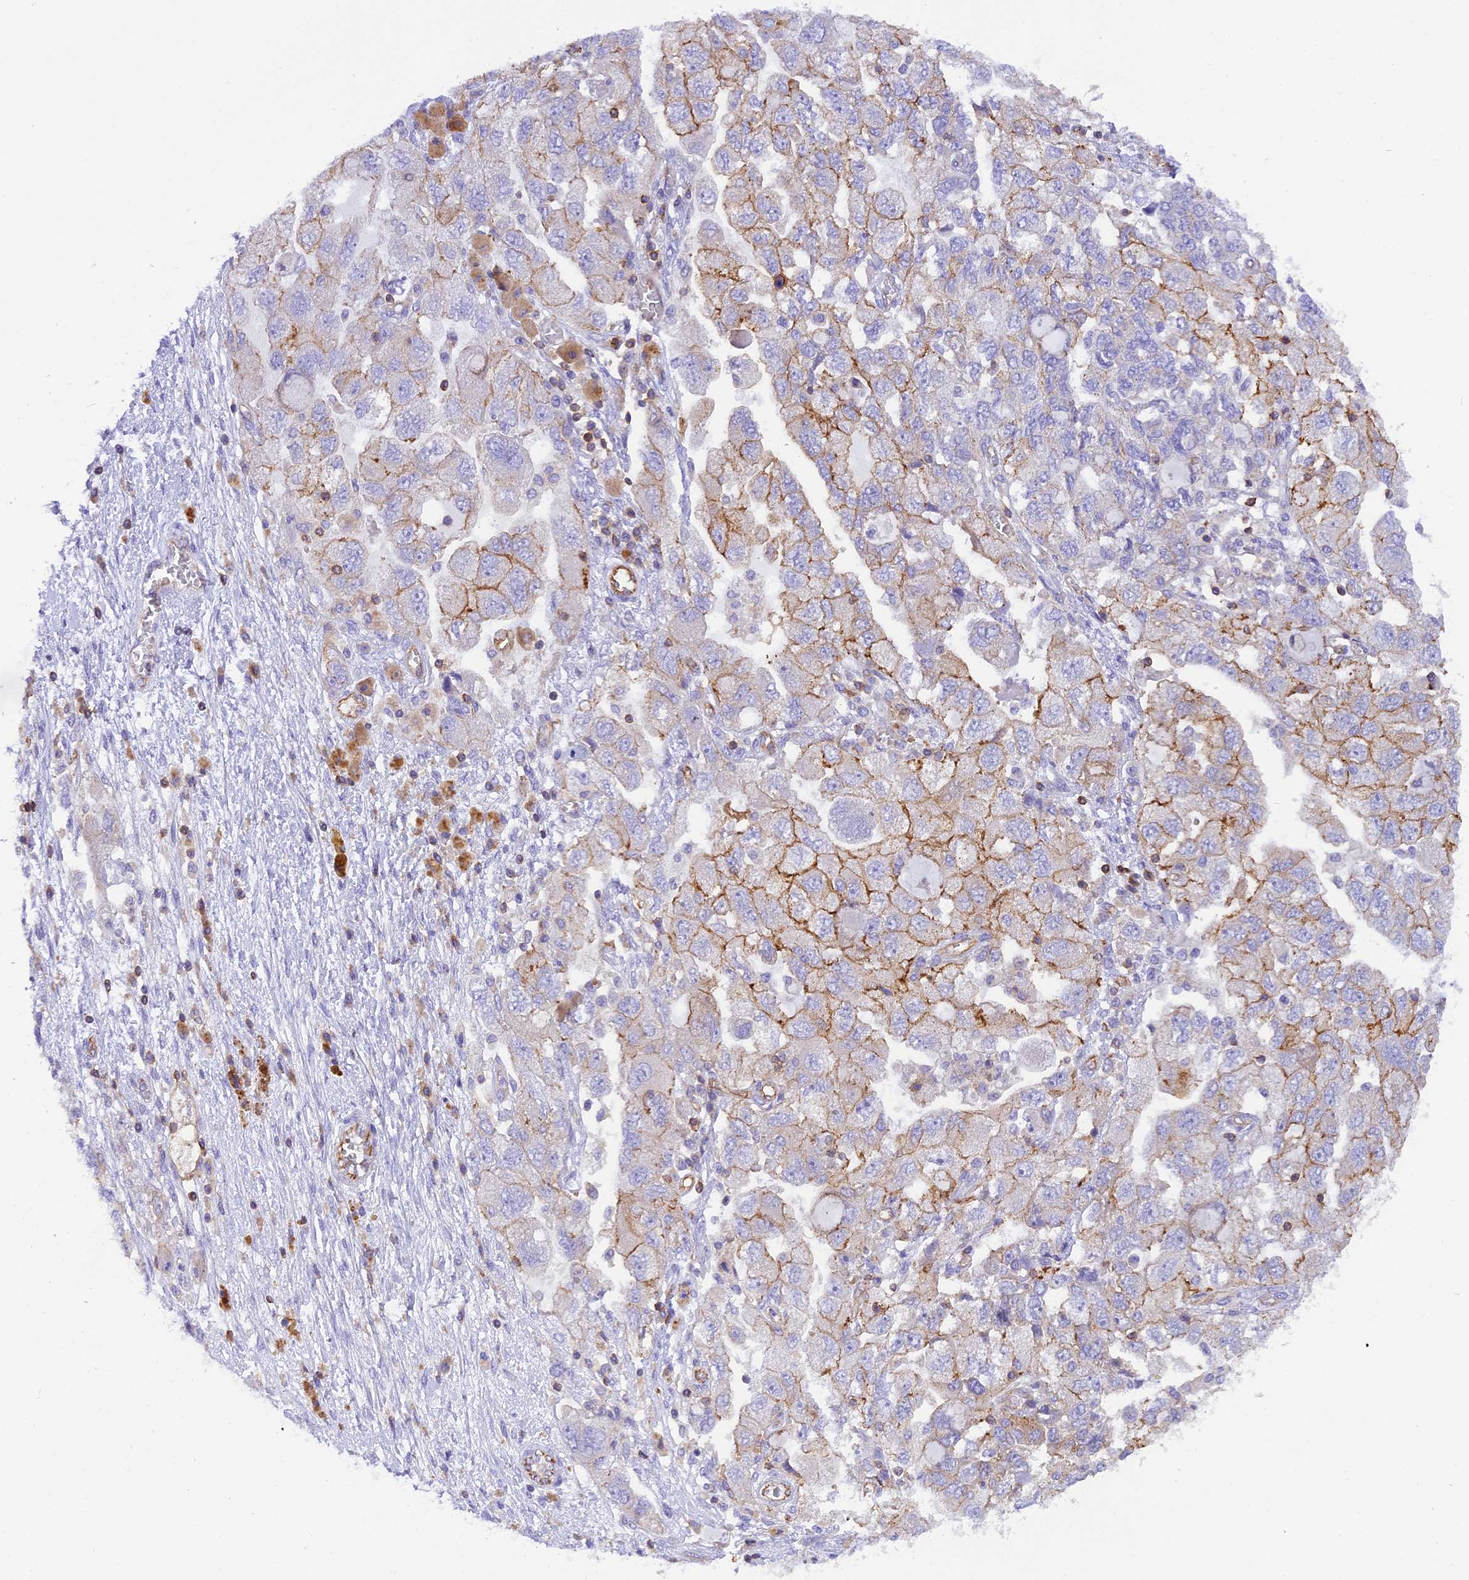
{"staining": {"intensity": "moderate", "quantity": "25%-75%", "location": "cytoplasmic/membranous"}, "tissue": "ovarian cancer", "cell_type": "Tumor cells", "image_type": "cancer", "snomed": [{"axis": "morphology", "description": "Carcinoma, NOS"}, {"axis": "morphology", "description": "Cystadenocarcinoma, serous, NOS"}, {"axis": "topography", "description": "Ovary"}], "caption": "Human ovarian cancer stained with a protein marker reveals moderate staining in tumor cells.", "gene": "FAM193A", "patient": {"sex": "female", "age": 69}}